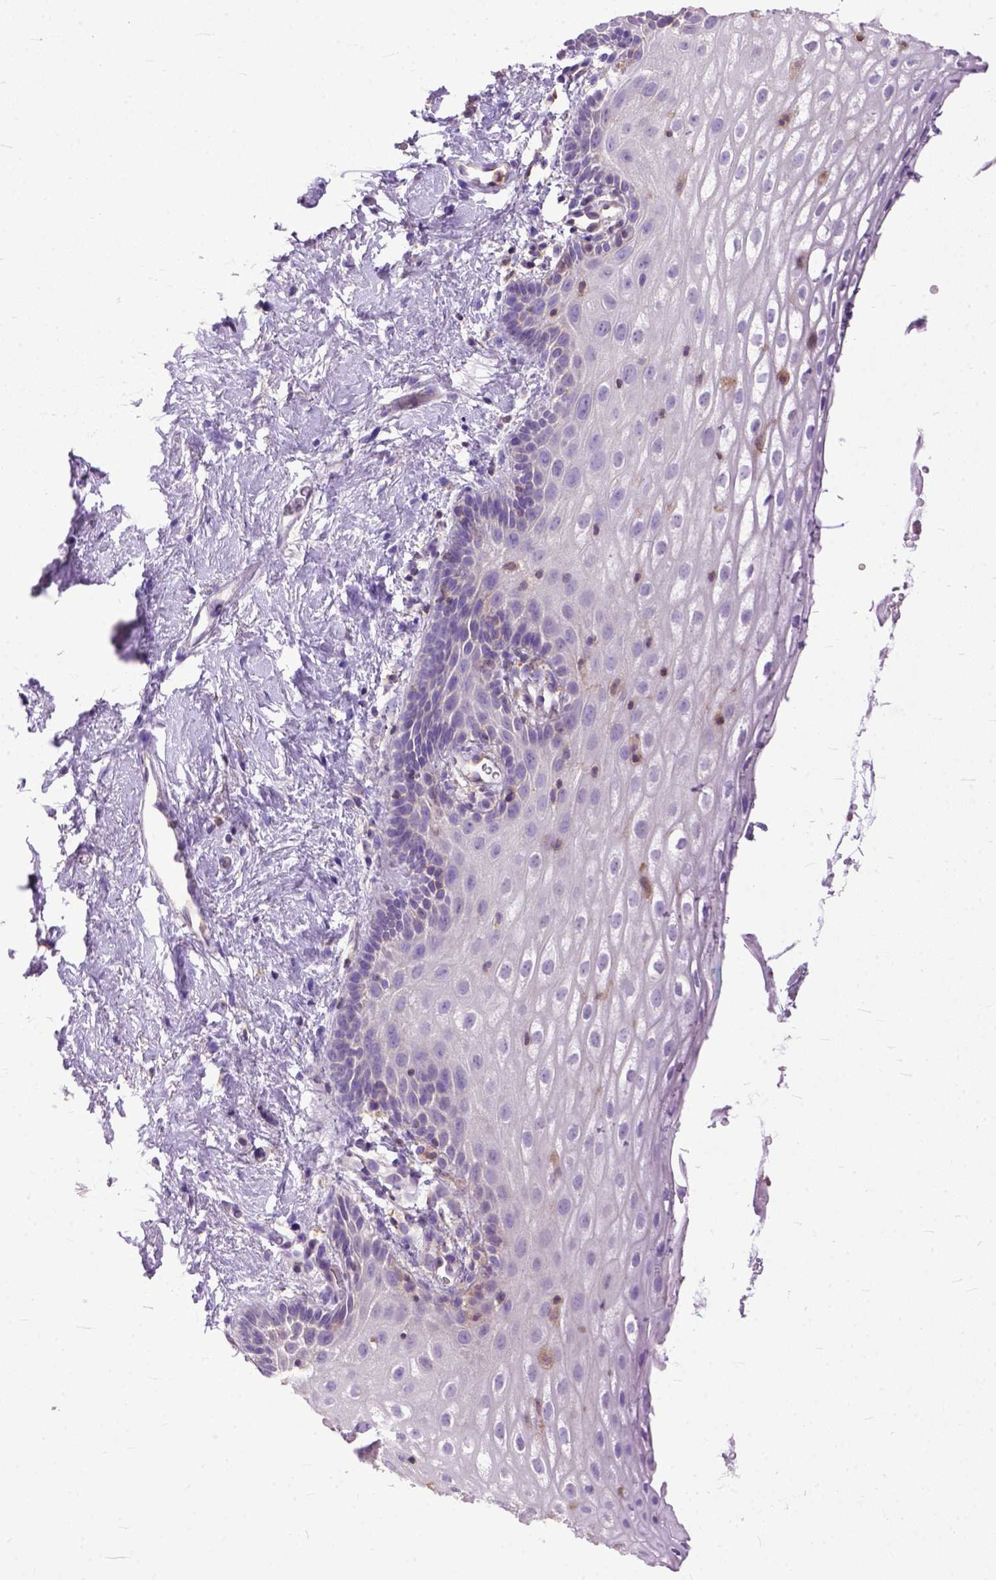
{"staining": {"intensity": "weak", "quantity": "<25%", "location": "cytoplasmic/membranous"}, "tissue": "vagina", "cell_type": "Squamous epithelial cells", "image_type": "normal", "snomed": [{"axis": "morphology", "description": "Normal tissue, NOS"}, {"axis": "morphology", "description": "Adenocarcinoma, NOS"}, {"axis": "topography", "description": "Rectum"}, {"axis": "topography", "description": "Vagina"}, {"axis": "topography", "description": "Peripheral nerve tissue"}], "caption": "An immunohistochemistry (IHC) image of unremarkable vagina is shown. There is no staining in squamous epithelial cells of vagina.", "gene": "NAMPT", "patient": {"sex": "female", "age": 71}}